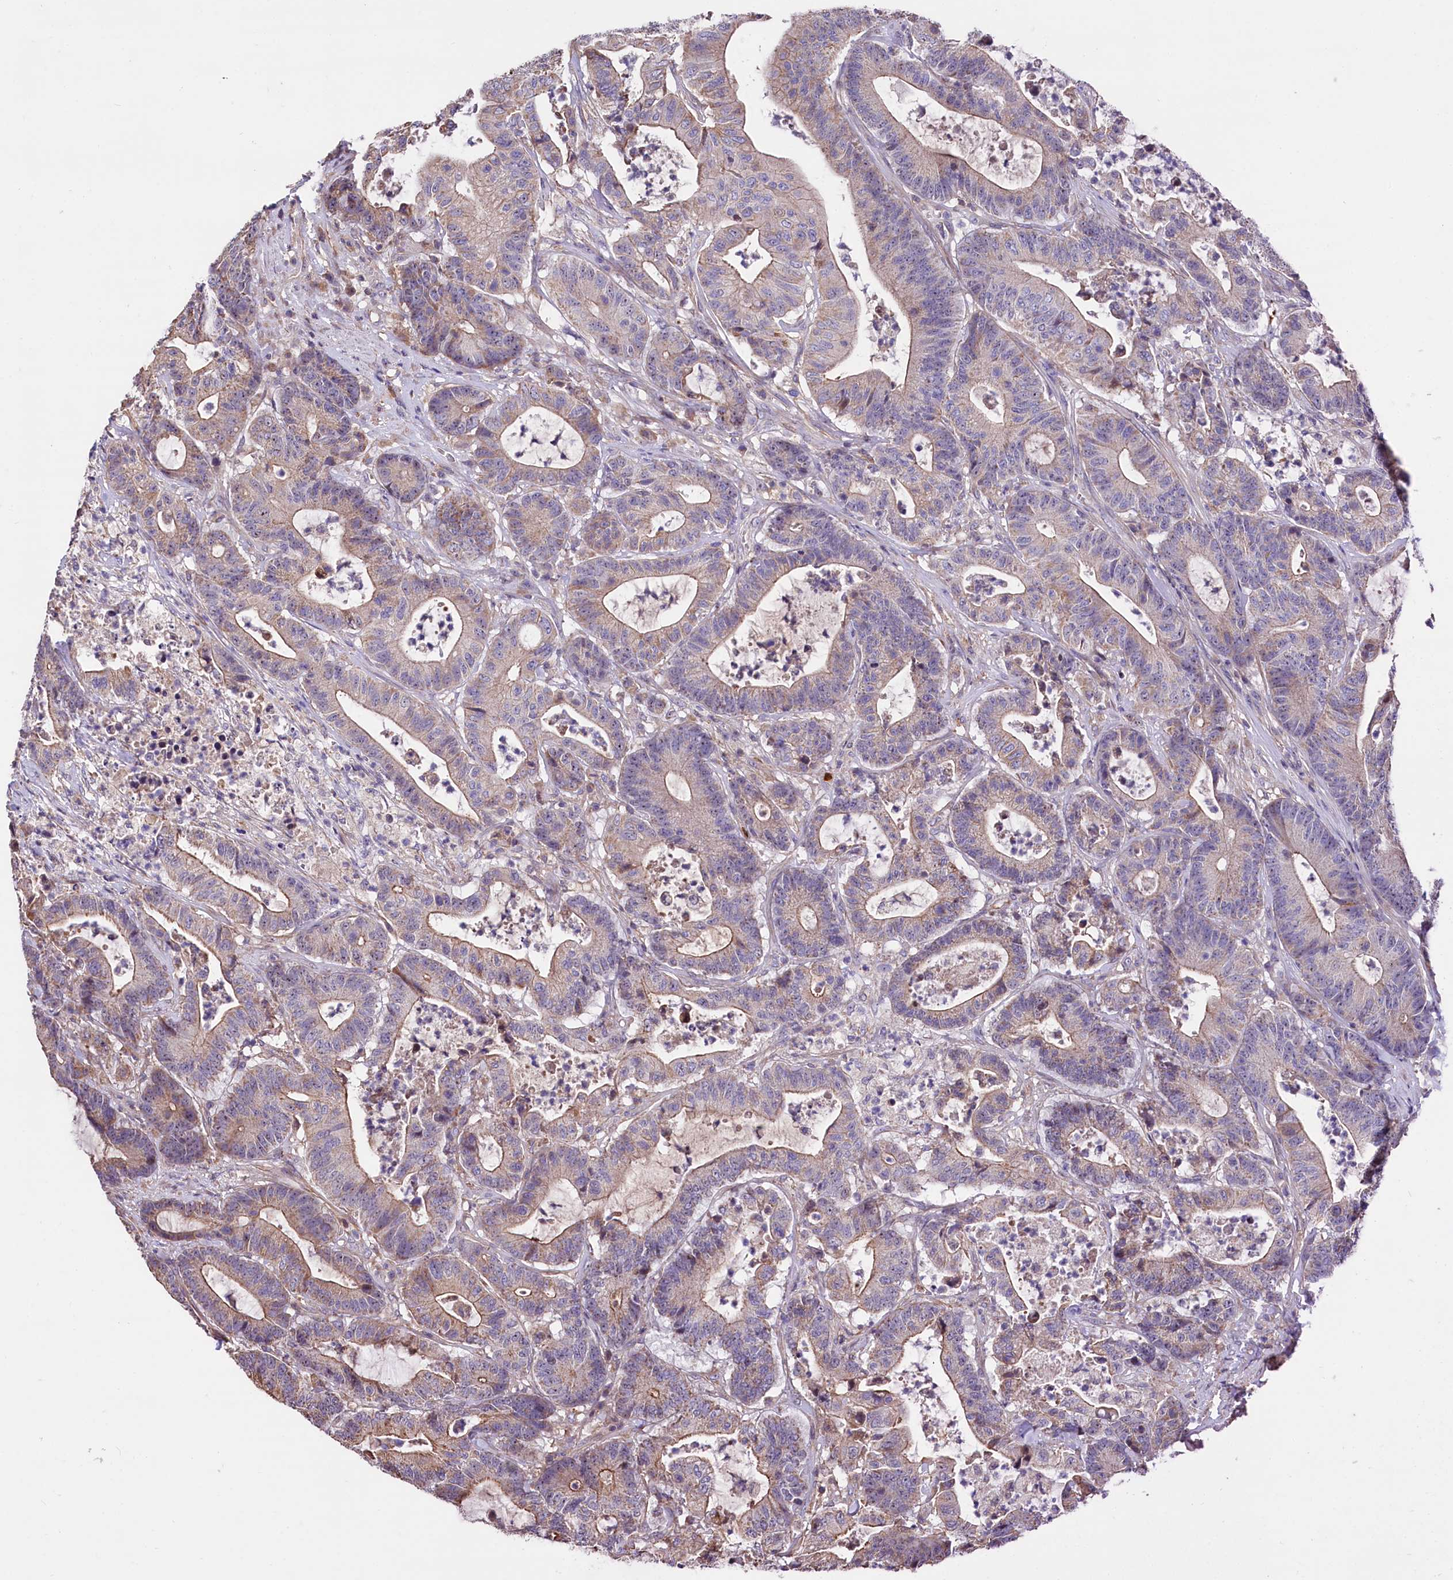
{"staining": {"intensity": "moderate", "quantity": ">75%", "location": "cytoplasmic/membranous"}, "tissue": "colorectal cancer", "cell_type": "Tumor cells", "image_type": "cancer", "snomed": [{"axis": "morphology", "description": "Adenocarcinoma, NOS"}, {"axis": "topography", "description": "Colon"}], "caption": "This photomicrograph displays immunohistochemistry (IHC) staining of colorectal cancer (adenocarcinoma), with medium moderate cytoplasmic/membranous positivity in approximately >75% of tumor cells.", "gene": "RPUSD3", "patient": {"sex": "female", "age": 84}}